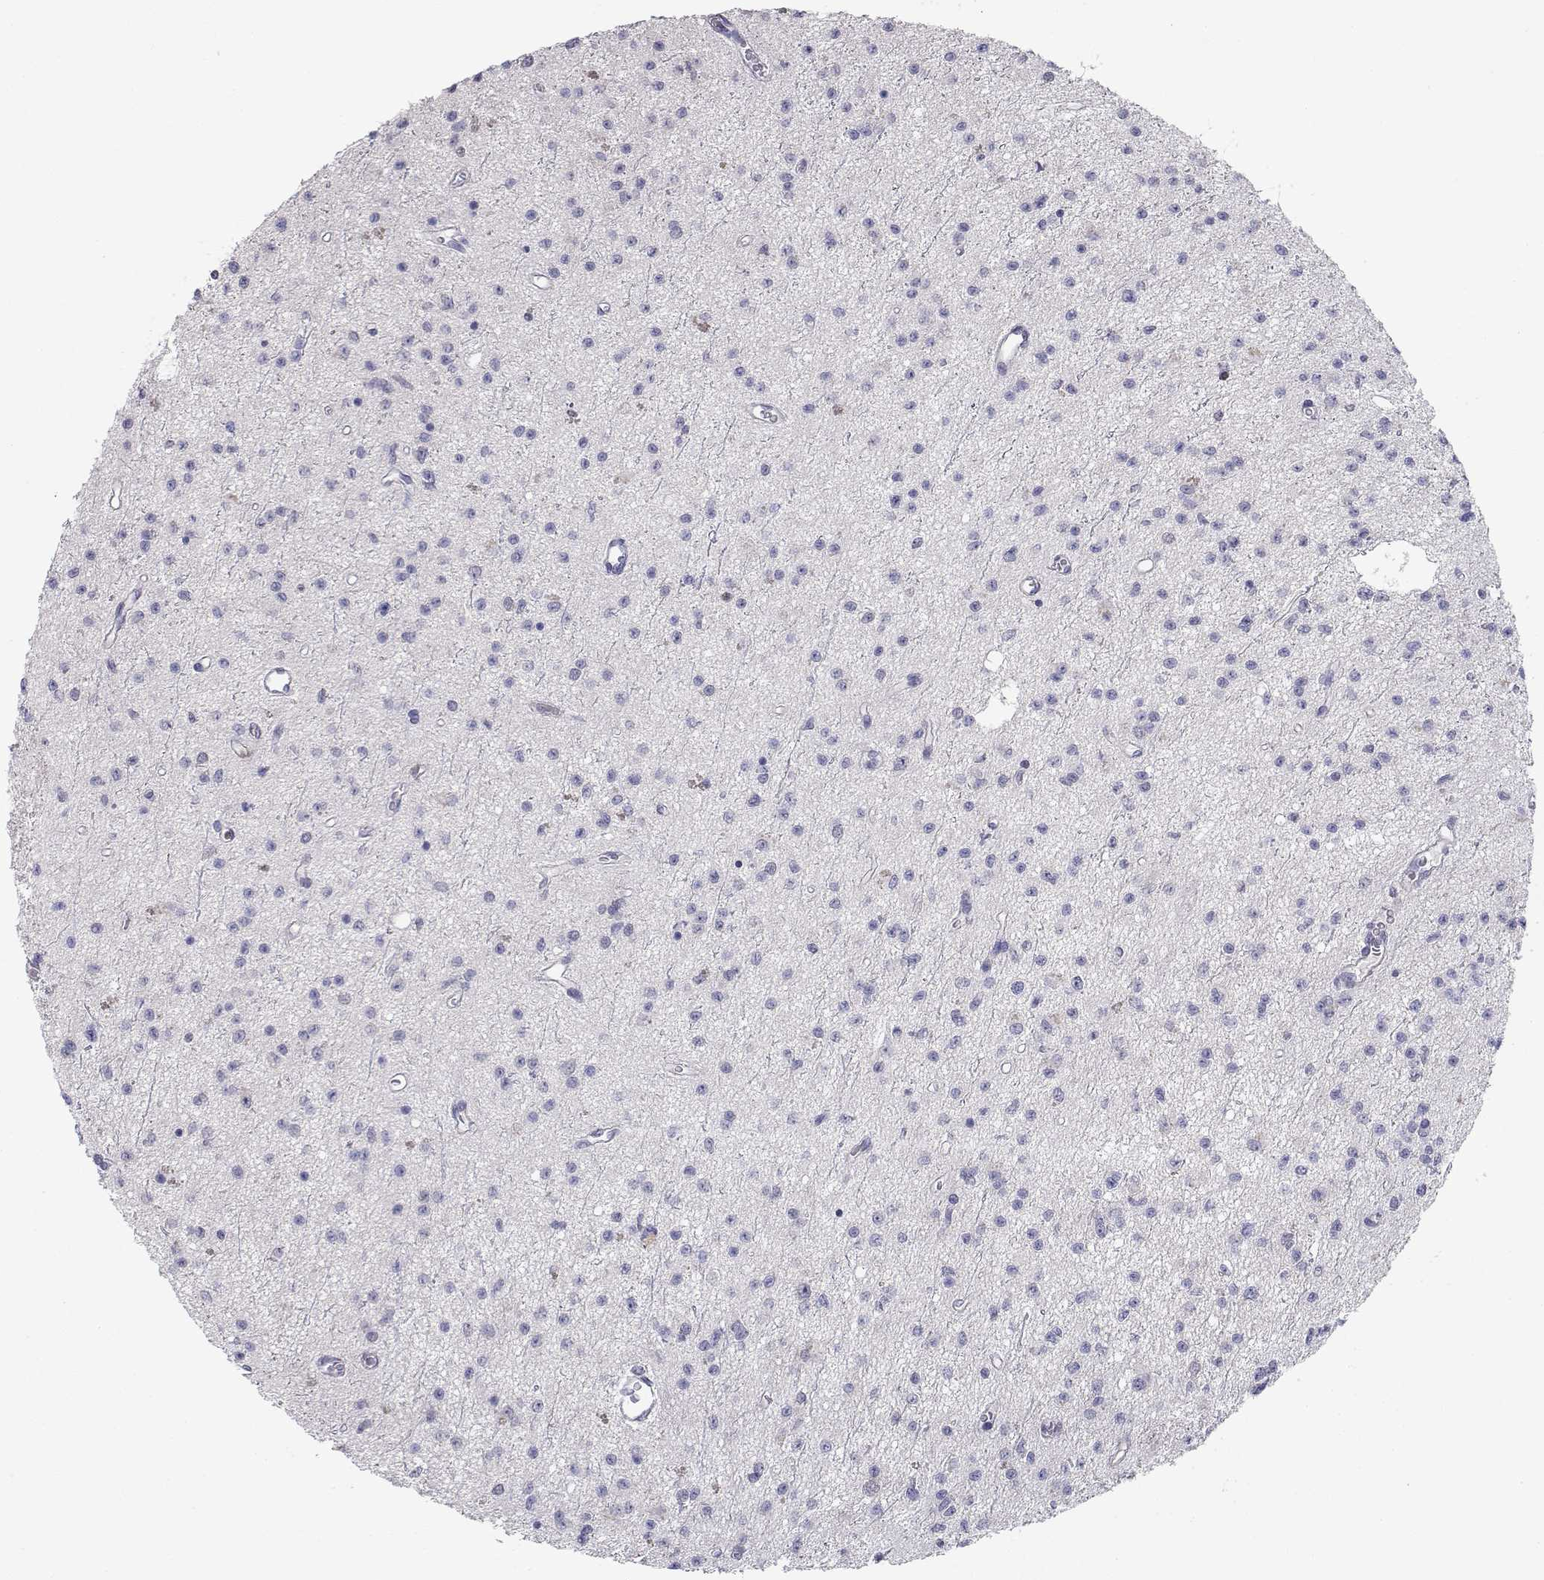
{"staining": {"intensity": "negative", "quantity": "none", "location": "none"}, "tissue": "glioma", "cell_type": "Tumor cells", "image_type": "cancer", "snomed": [{"axis": "morphology", "description": "Glioma, malignant, Low grade"}, {"axis": "topography", "description": "Brain"}], "caption": "Malignant glioma (low-grade) was stained to show a protein in brown. There is no significant expression in tumor cells.", "gene": "ADA", "patient": {"sex": "female", "age": 45}}